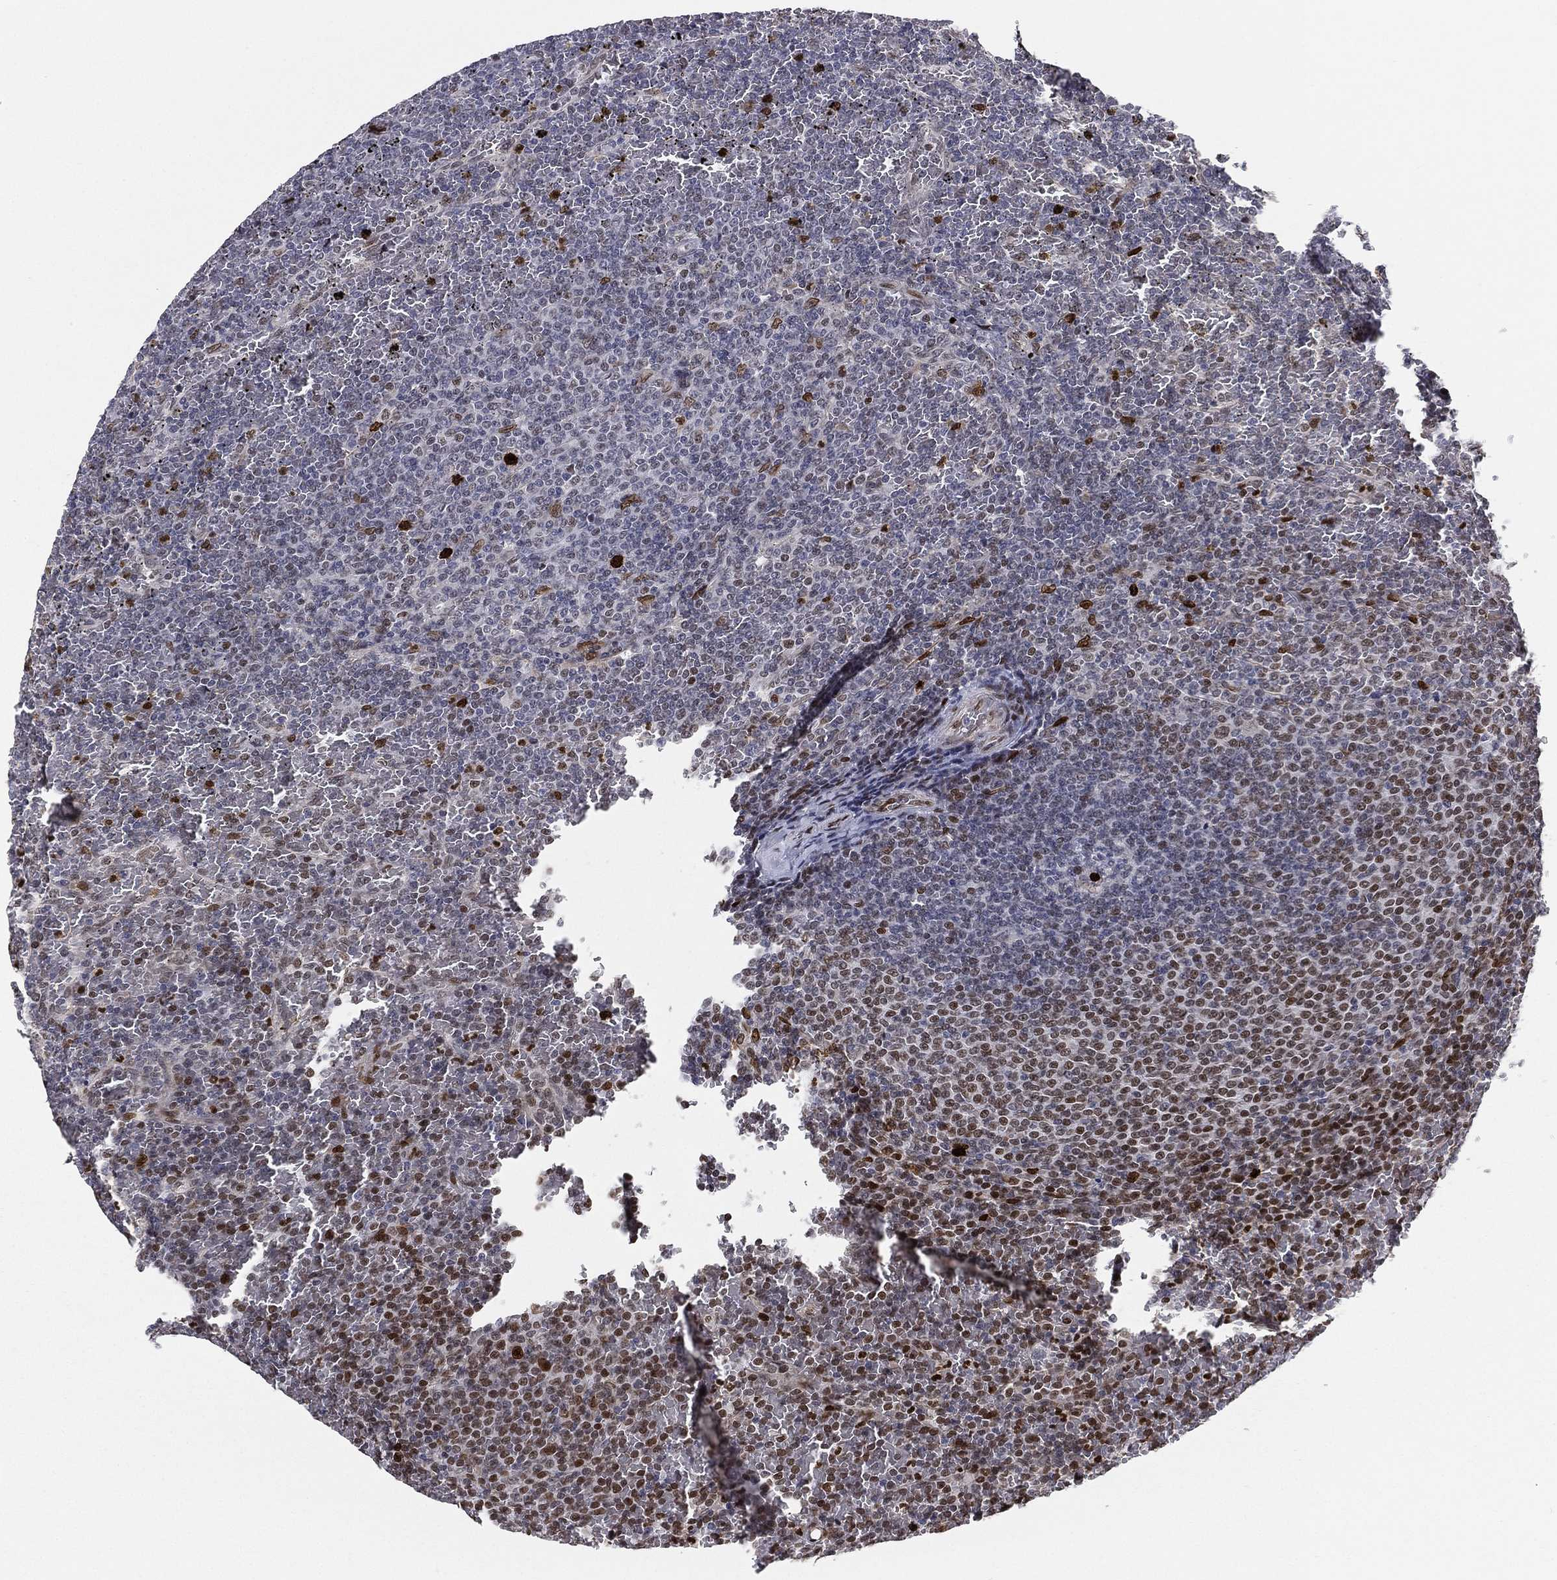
{"staining": {"intensity": "moderate", "quantity": "25%-75%", "location": "nuclear"}, "tissue": "lymphoma", "cell_type": "Tumor cells", "image_type": "cancer", "snomed": [{"axis": "morphology", "description": "Malignant lymphoma, non-Hodgkin's type, Low grade"}, {"axis": "topography", "description": "Spleen"}], "caption": "This micrograph shows lymphoma stained with IHC to label a protein in brown. The nuclear of tumor cells show moderate positivity for the protein. Nuclei are counter-stained blue.", "gene": "LMNB1", "patient": {"sex": "female", "age": 77}}